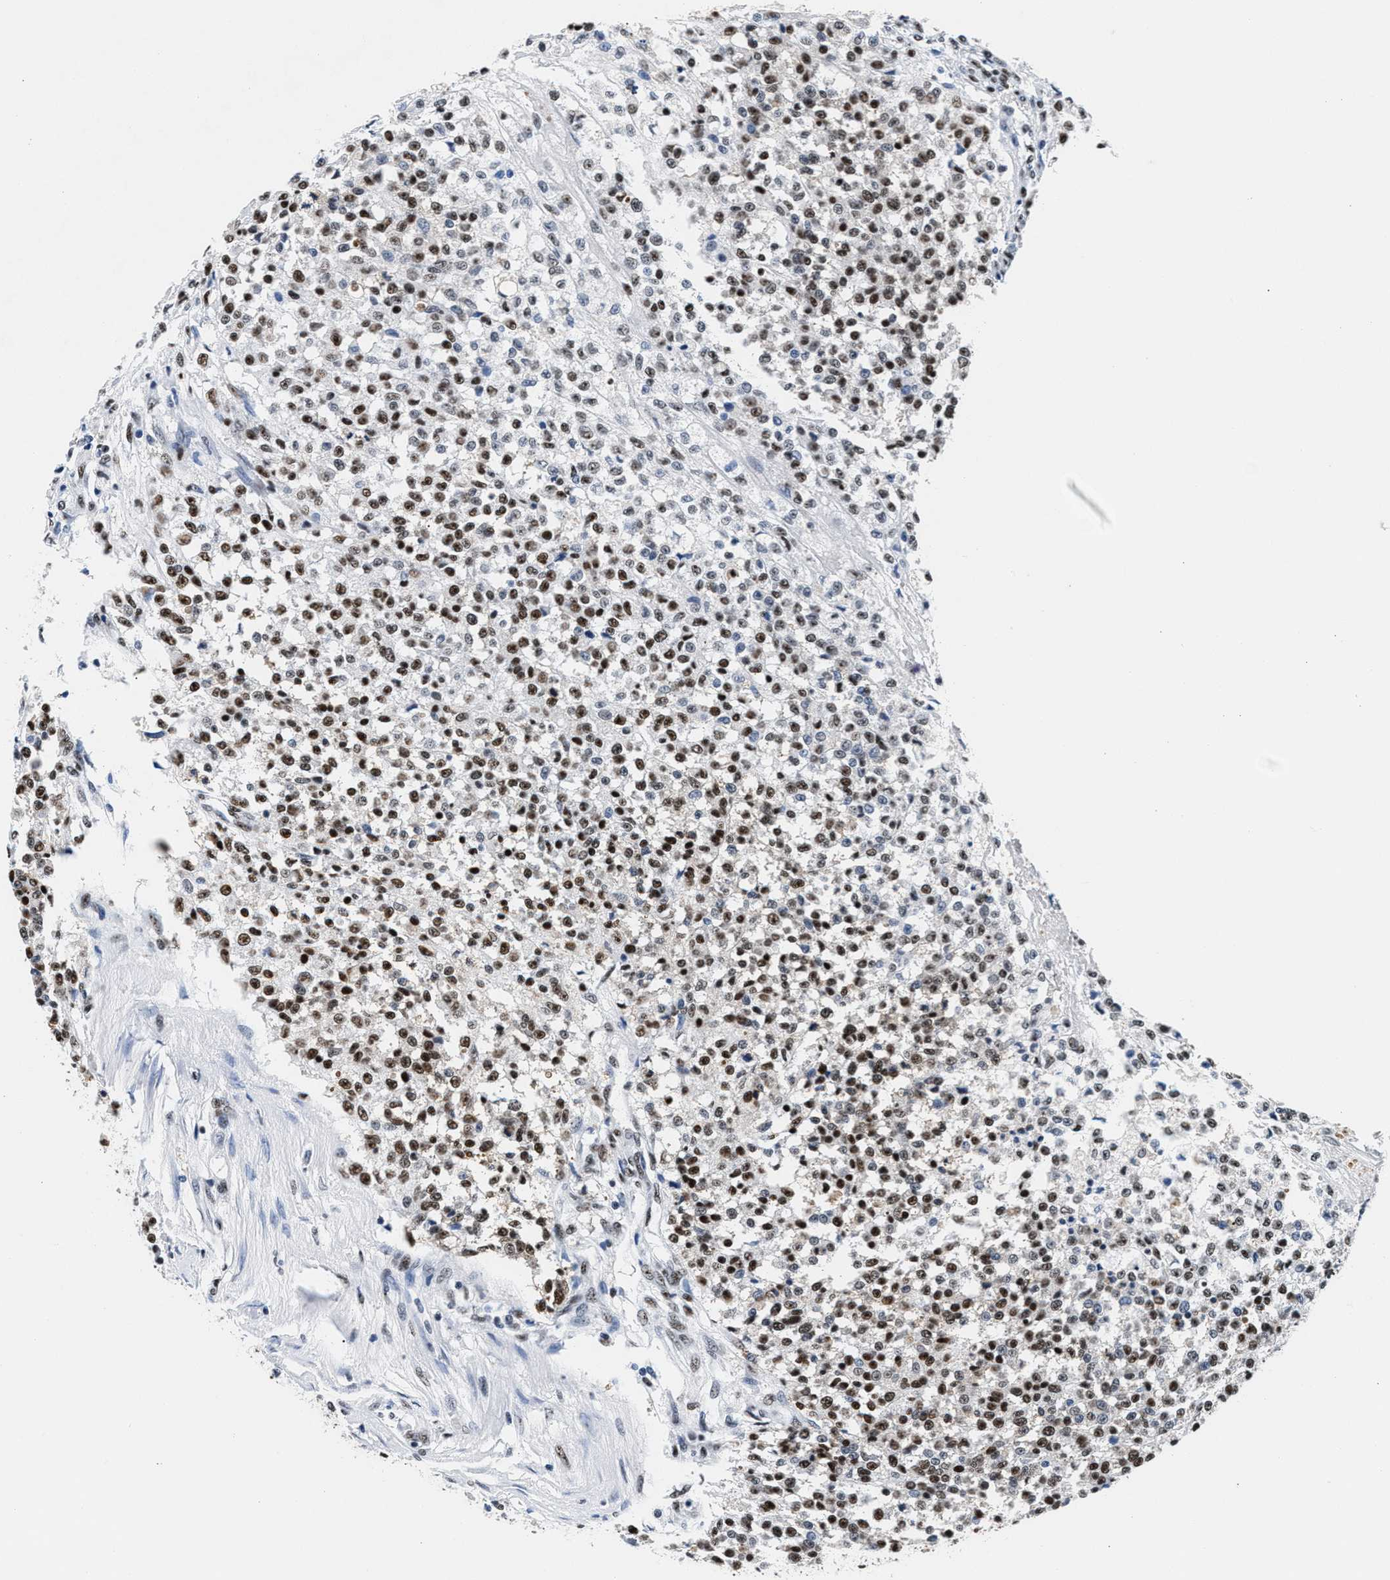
{"staining": {"intensity": "moderate", "quantity": ">75%", "location": "nuclear"}, "tissue": "testis cancer", "cell_type": "Tumor cells", "image_type": "cancer", "snomed": [{"axis": "morphology", "description": "Seminoma, NOS"}, {"axis": "topography", "description": "Testis"}], "caption": "Moderate nuclear expression for a protein is present in about >75% of tumor cells of seminoma (testis) using immunohistochemistry (IHC).", "gene": "RAD50", "patient": {"sex": "male", "age": 59}}